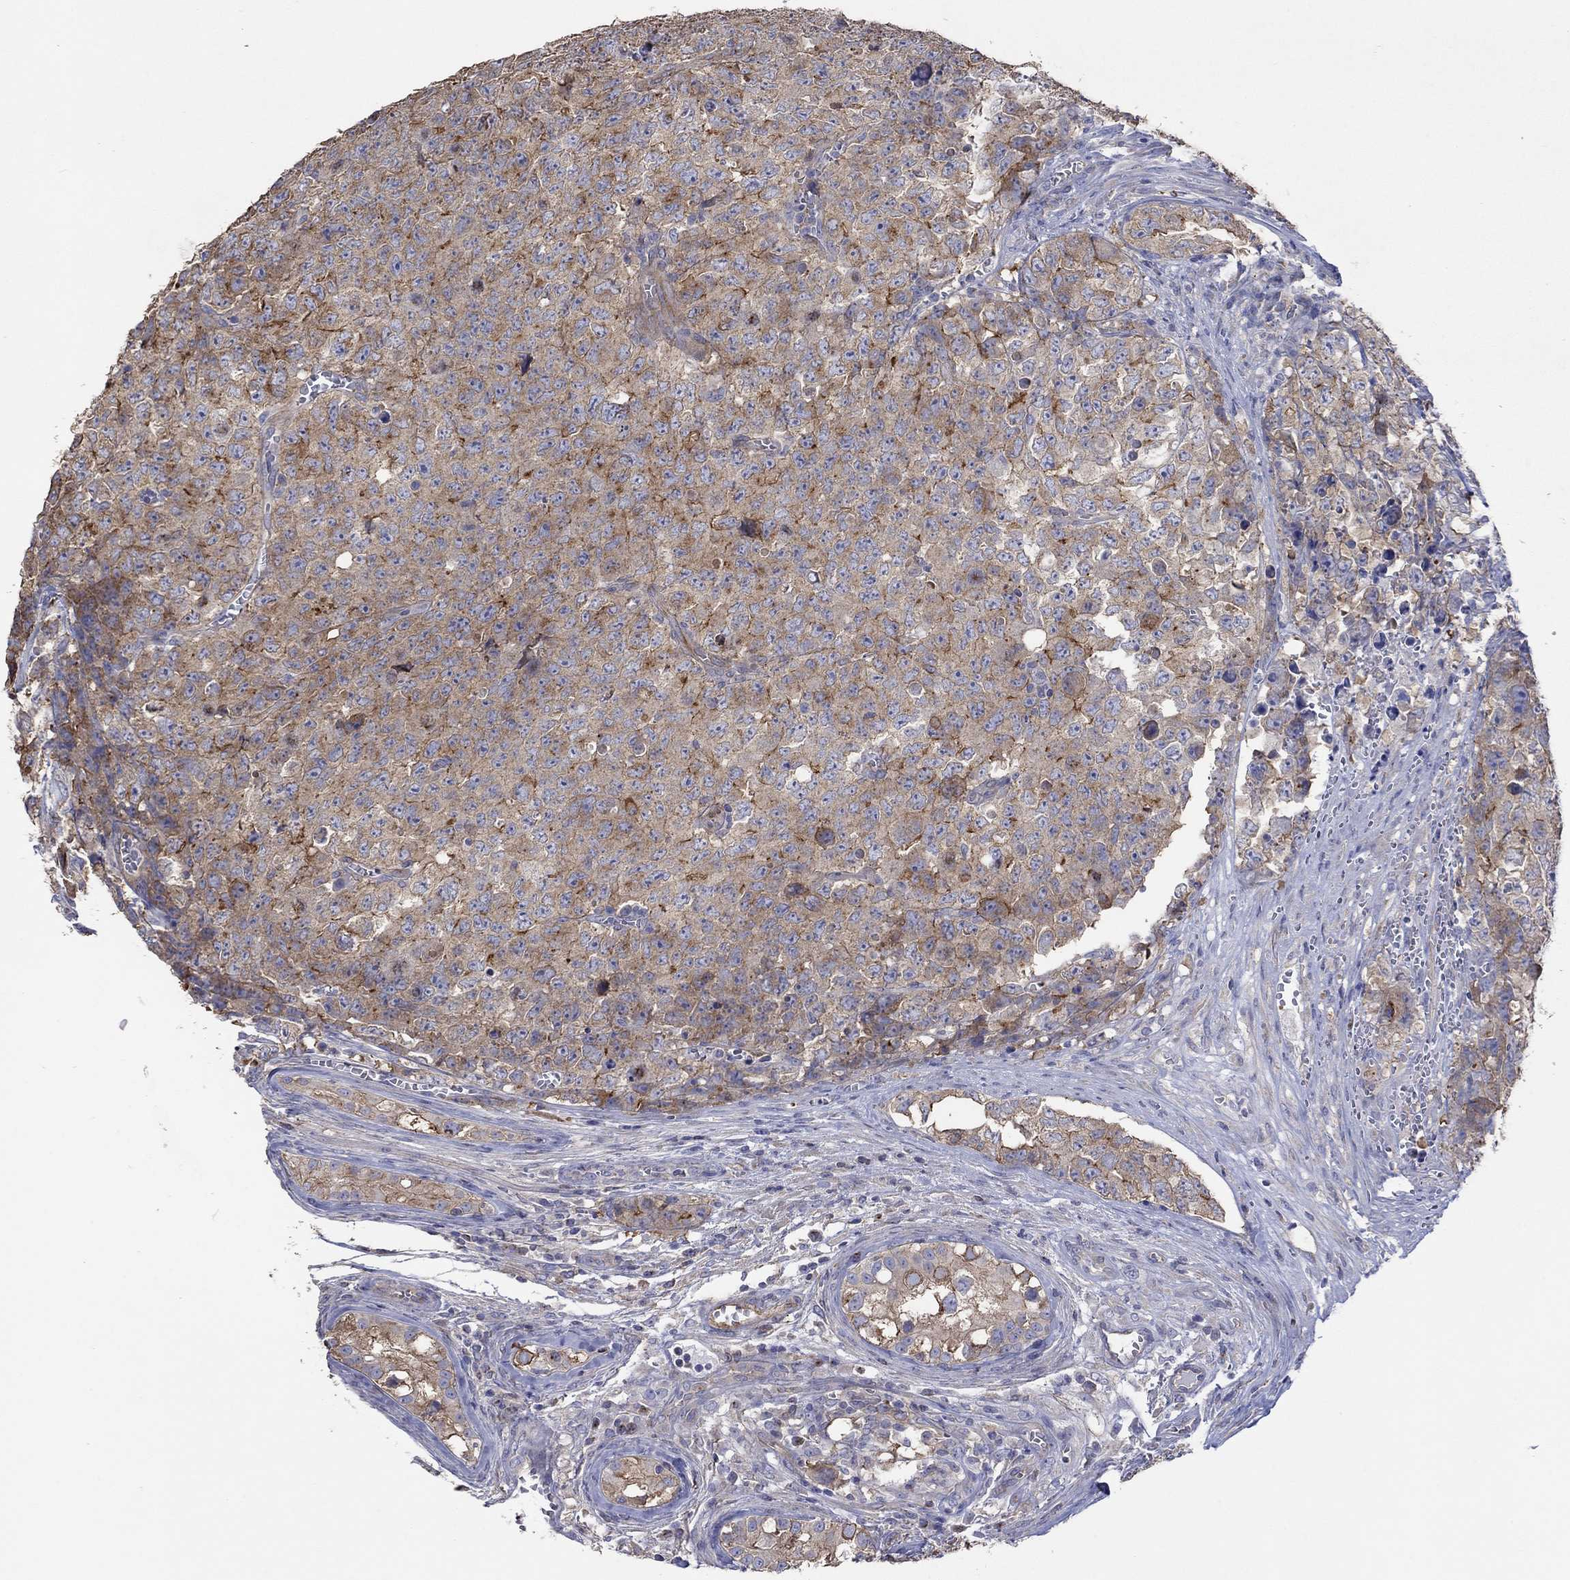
{"staining": {"intensity": "strong", "quantity": "<25%", "location": "cytoplasmic/membranous"}, "tissue": "testis cancer", "cell_type": "Tumor cells", "image_type": "cancer", "snomed": [{"axis": "morphology", "description": "Carcinoma, Embryonal, NOS"}, {"axis": "topography", "description": "Testis"}], "caption": "DAB immunohistochemical staining of human testis cancer demonstrates strong cytoplasmic/membranous protein positivity in about <25% of tumor cells.", "gene": "TPRN", "patient": {"sex": "male", "age": 23}}